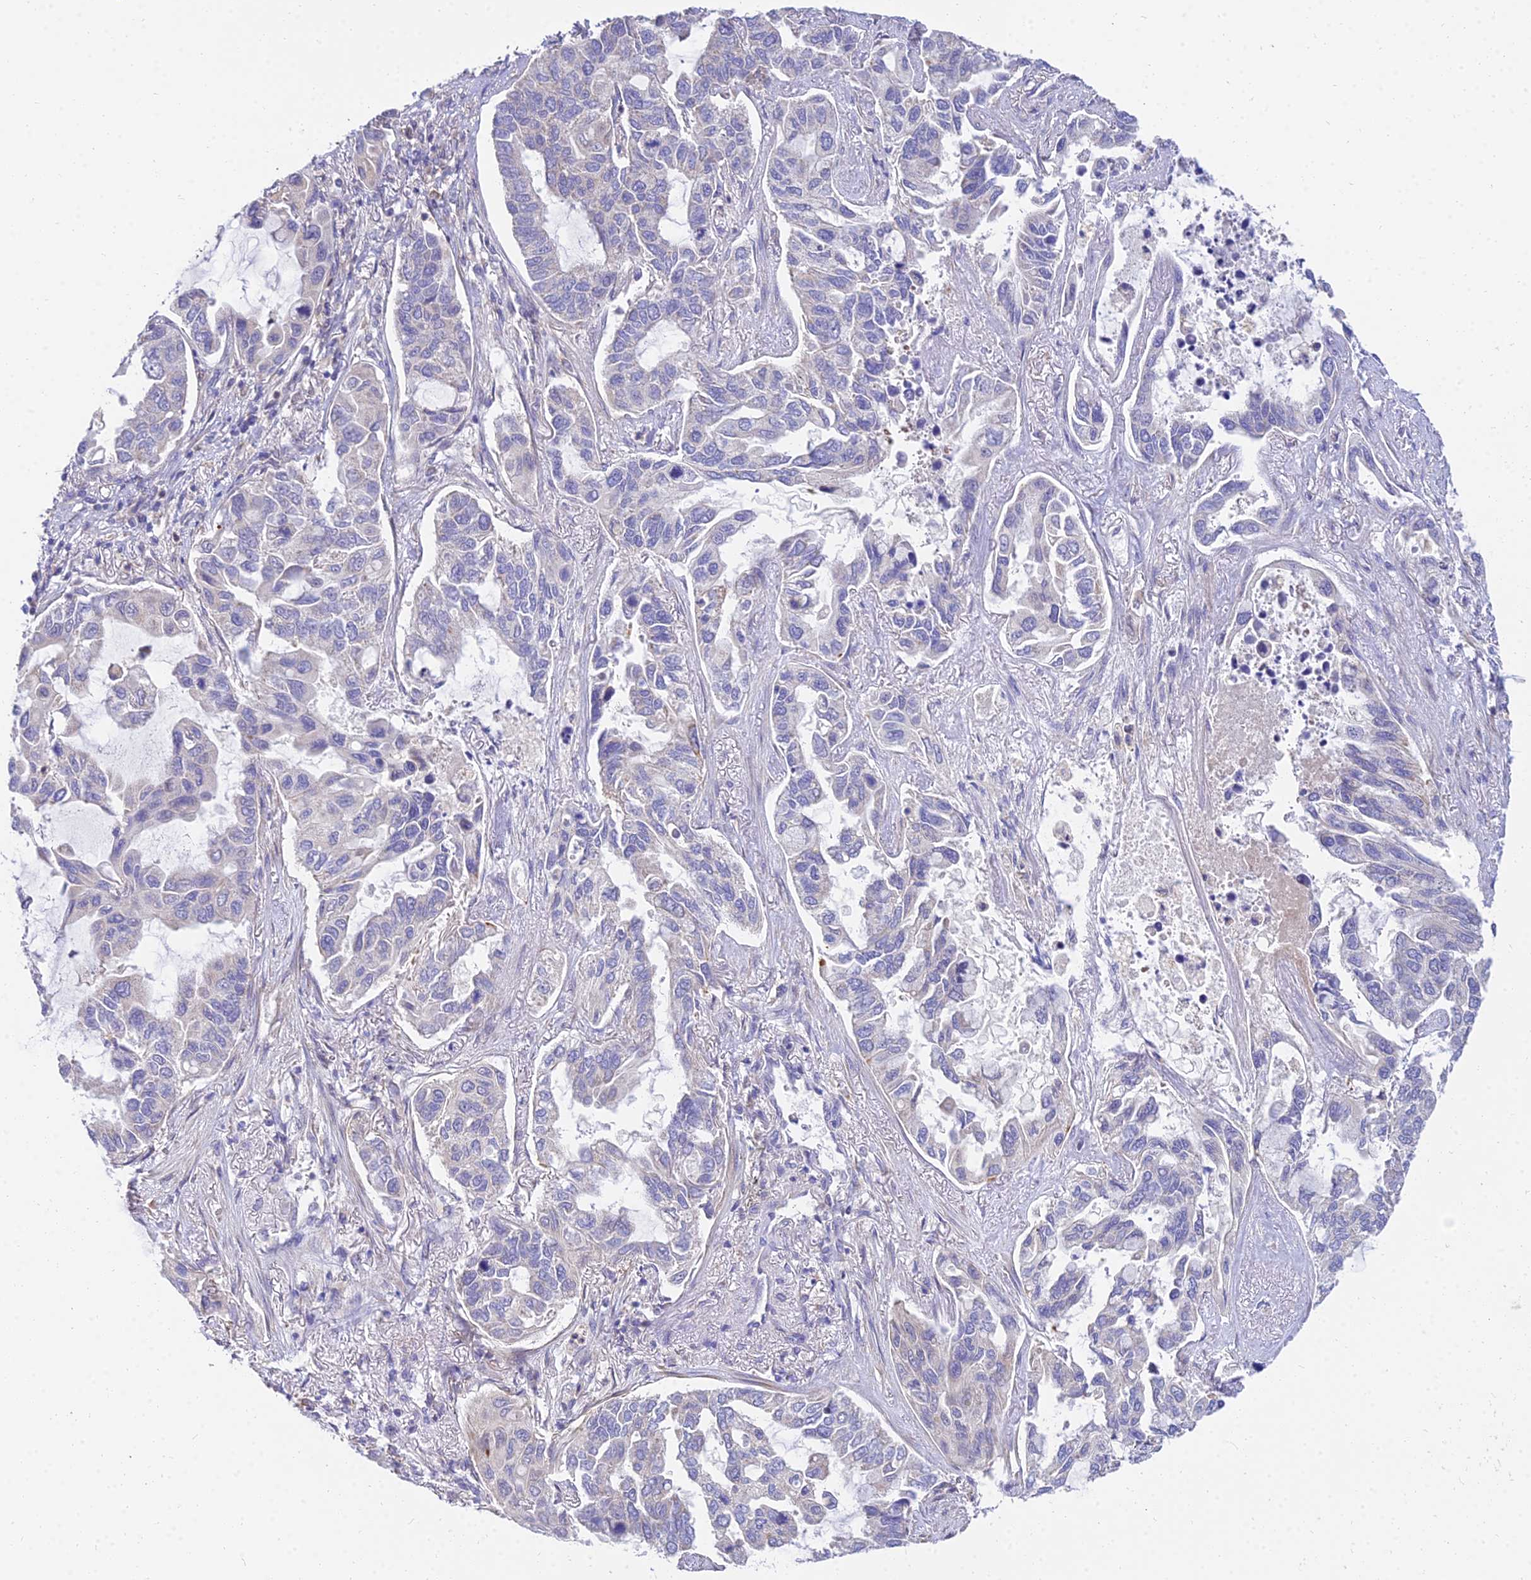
{"staining": {"intensity": "negative", "quantity": "none", "location": "none"}, "tissue": "lung cancer", "cell_type": "Tumor cells", "image_type": "cancer", "snomed": [{"axis": "morphology", "description": "Adenocarcinoma, NOS"}, {"axis": "topography", "description": "Lung"}], "caption": "Lung cancer (adenocarcinoma) was stained to show a protein in brown. There is no significant expression in tumor cells. (DAB (3,3'-diaminobenzidine) IHC, high magnification).", "gene": "ARL8B", "patient": {"sex": "male", "age": 64}}